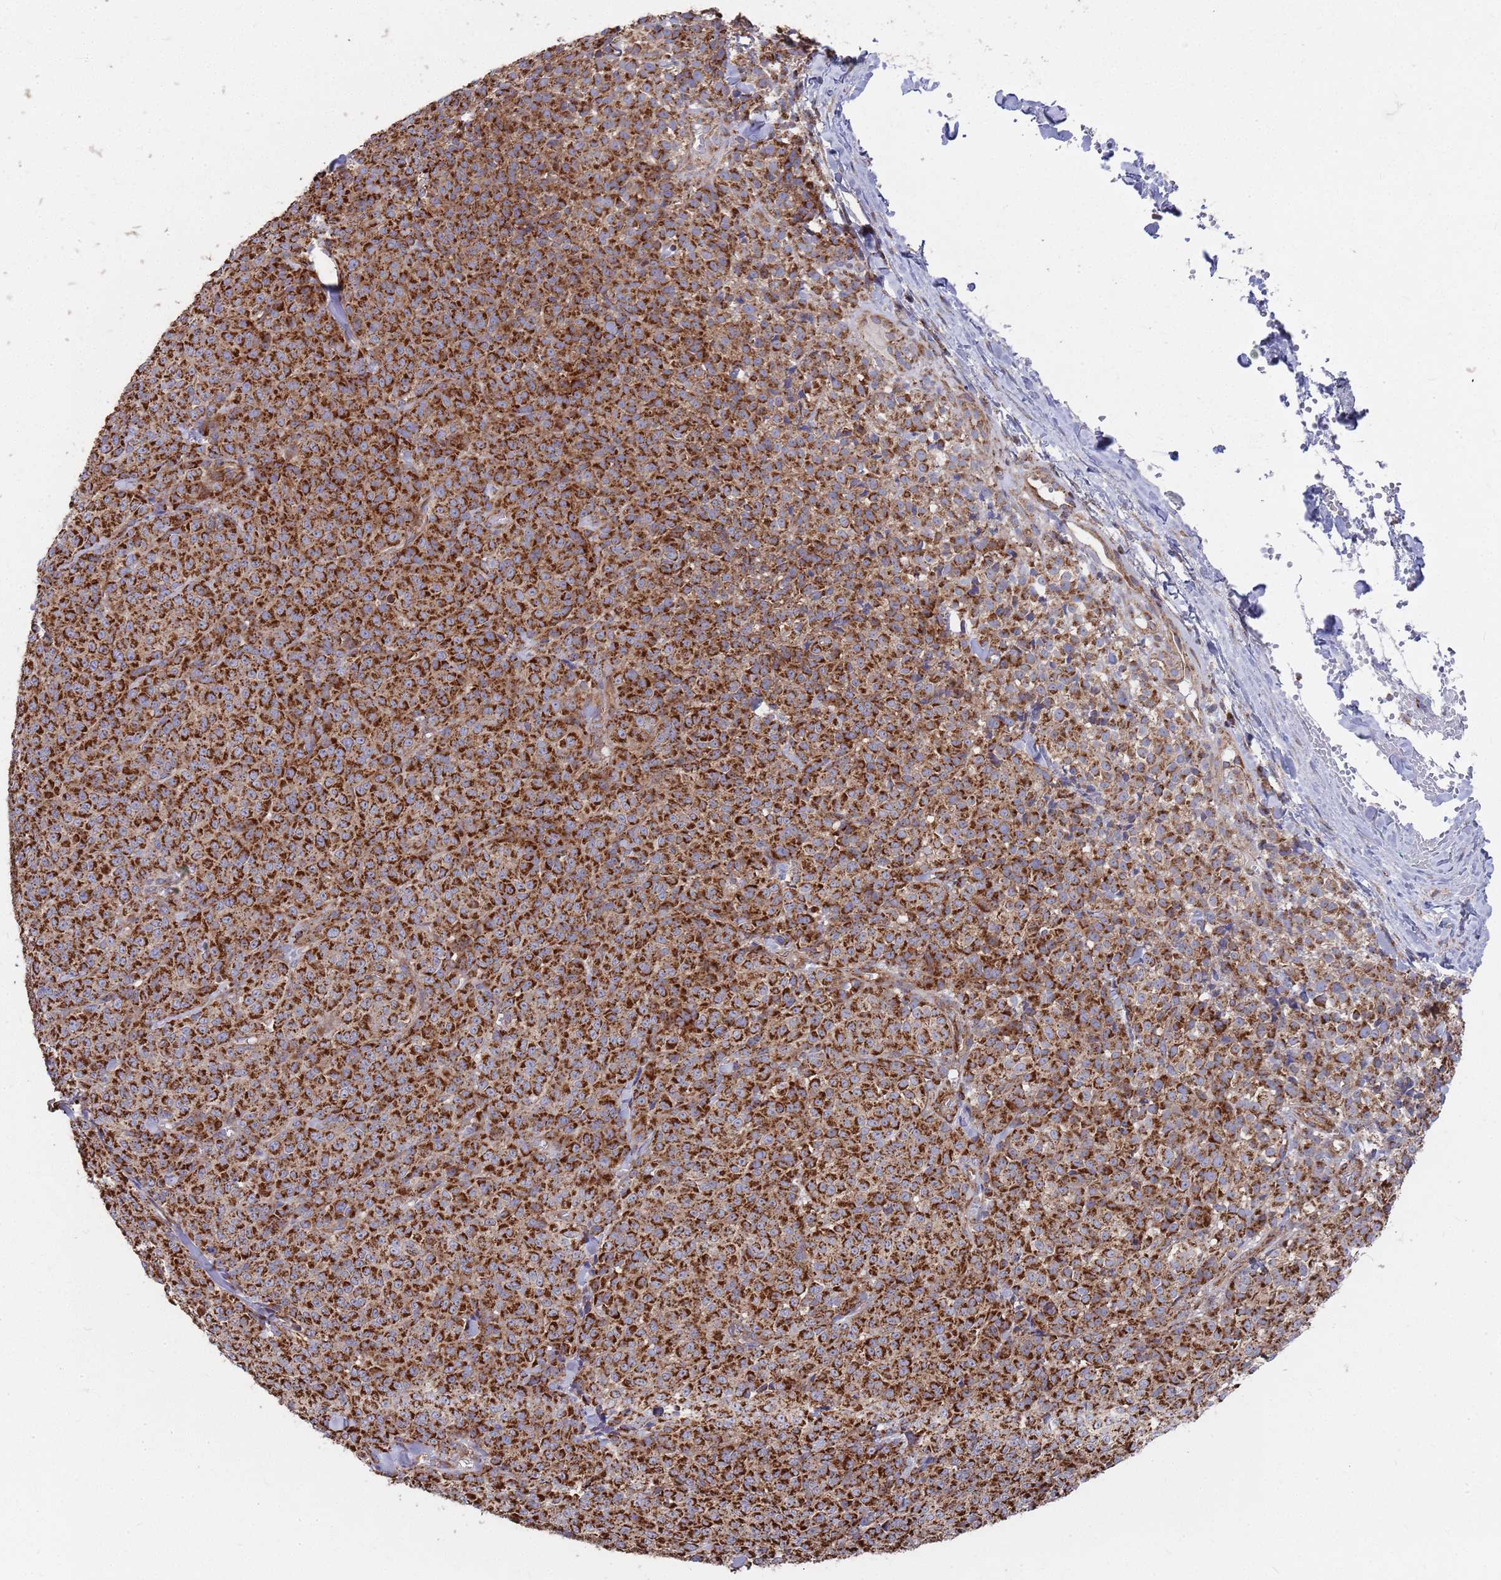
{"staining": {"intensity": "strong", "quantity": ">75%", "location": "cytoplasmic/membranous"}, "tissue": "melanoma", "cell_type": "Tumor cells", "image_type": "cancer", "snomed": [{"axis": "morphology", "description": "Normal tissue, NOS"}, {"axis": "morphology", "description": "Malignant melanoma, NOS"}, {"axis": "topography", "description": "Skin"}], "caption": "This is a micrograph of immunohistochemistry staining of malignant melanoma, which shows strong staining in the cytoplasmic/membranous of tumor cells.", "gene": "WDFY3", "patient": {"sex": "female", "age": 34}}